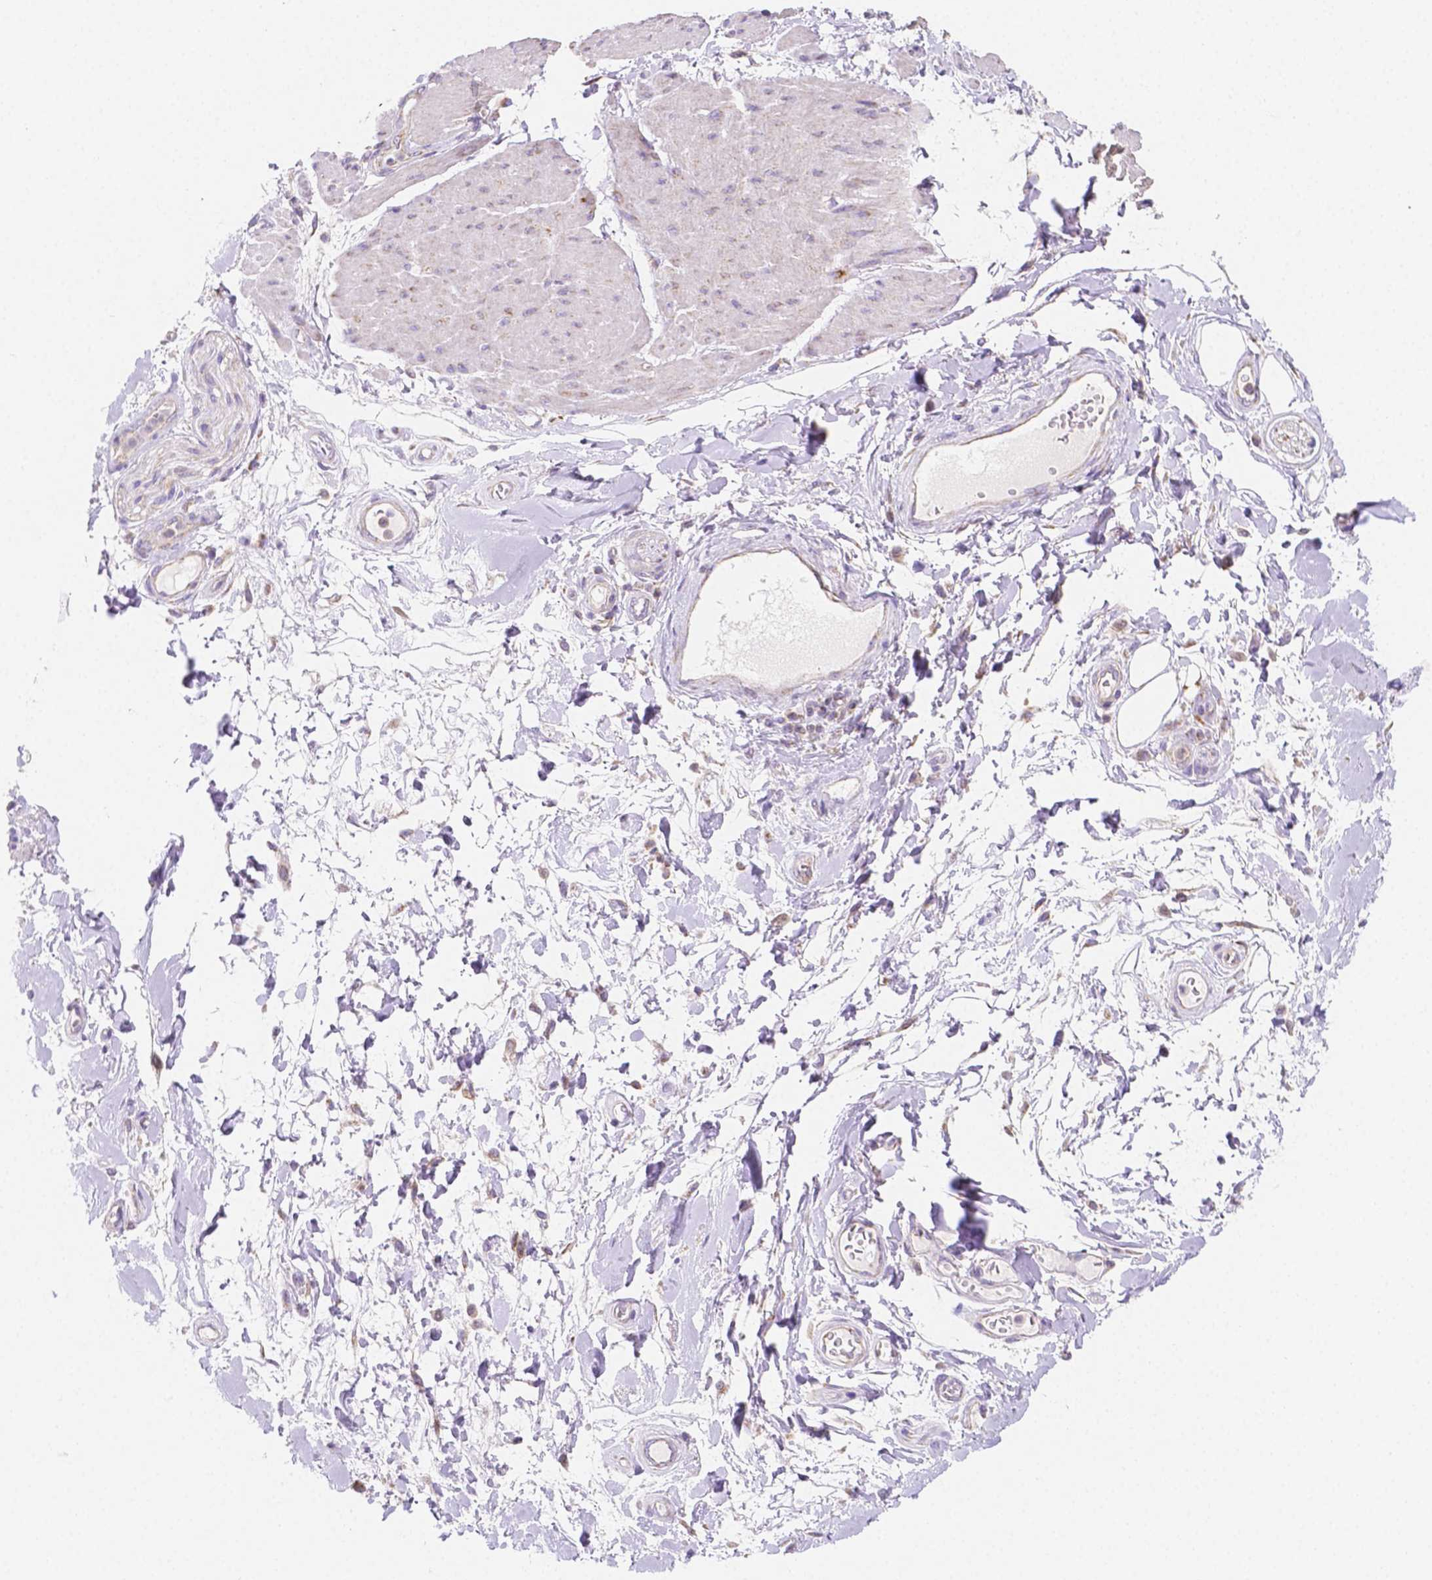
{"staining": {"intensity": "weak", "quantity": "25%-75%", "location": "cytoplasmic/membranous"}, "tissue": "adipose tissue", "cell_type": "Adipocytes", "image_type": "normal", "snomed": [{"axis": "morphology", "description": "Normal tissue, NOS"}, {"axis": "topography", "description": "Urinary bladder"}, {"axis": "topography", "description": "Peripheral nerve tissue"}], "caption": "Immunohistochemical staining of benign adipose tissue displays weak cytoplasmic/membranous protein expression in about 25%-75% of adipocytes. Ihc stains the protein in brown and the nuclei are stained blue.", "gene": "SGTB", "patient": {"sex": "female", "age": 60}}